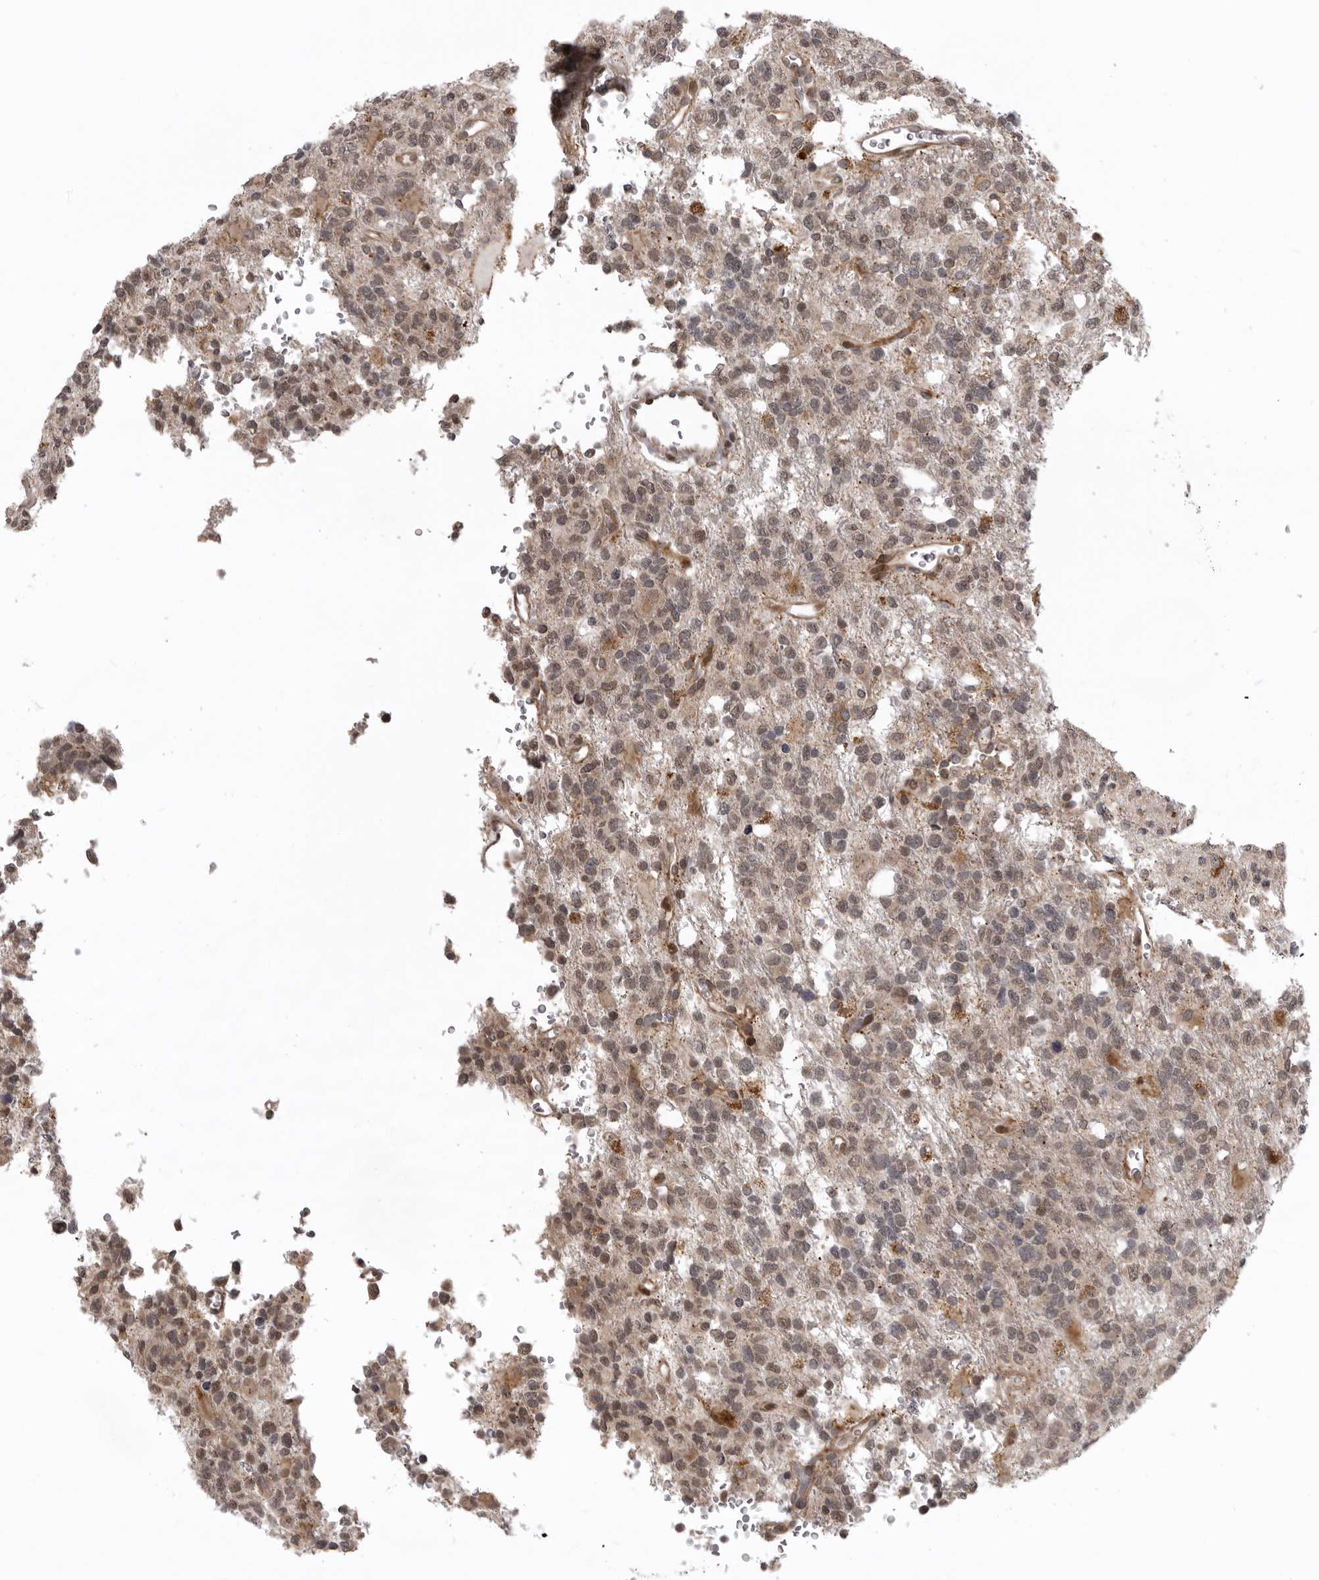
{"staining": {"intensity": "weak", "quantity": "25%-75%", "location": "cytoplasmic/membranous,nuclear"}, "tissue": "glioma", "cell_type": "Tumor cells", "image_type": "cancer", "snomed": [{"axis": "morphology", "description": "Glioma, malignant, High grade"}, {"axis": "topography", "description": "Brain"}], "caption": "Weak cytoplasmic/membranous and nuclear protein staining is present in approximately 25%-75% of tumor cells in glioma. Immunohistochemistry (ihc) stains the protein in brown and the nuclei are stained blue.", "gene": "C1orf109", "patient": {"sex": "female", "age": 62}}